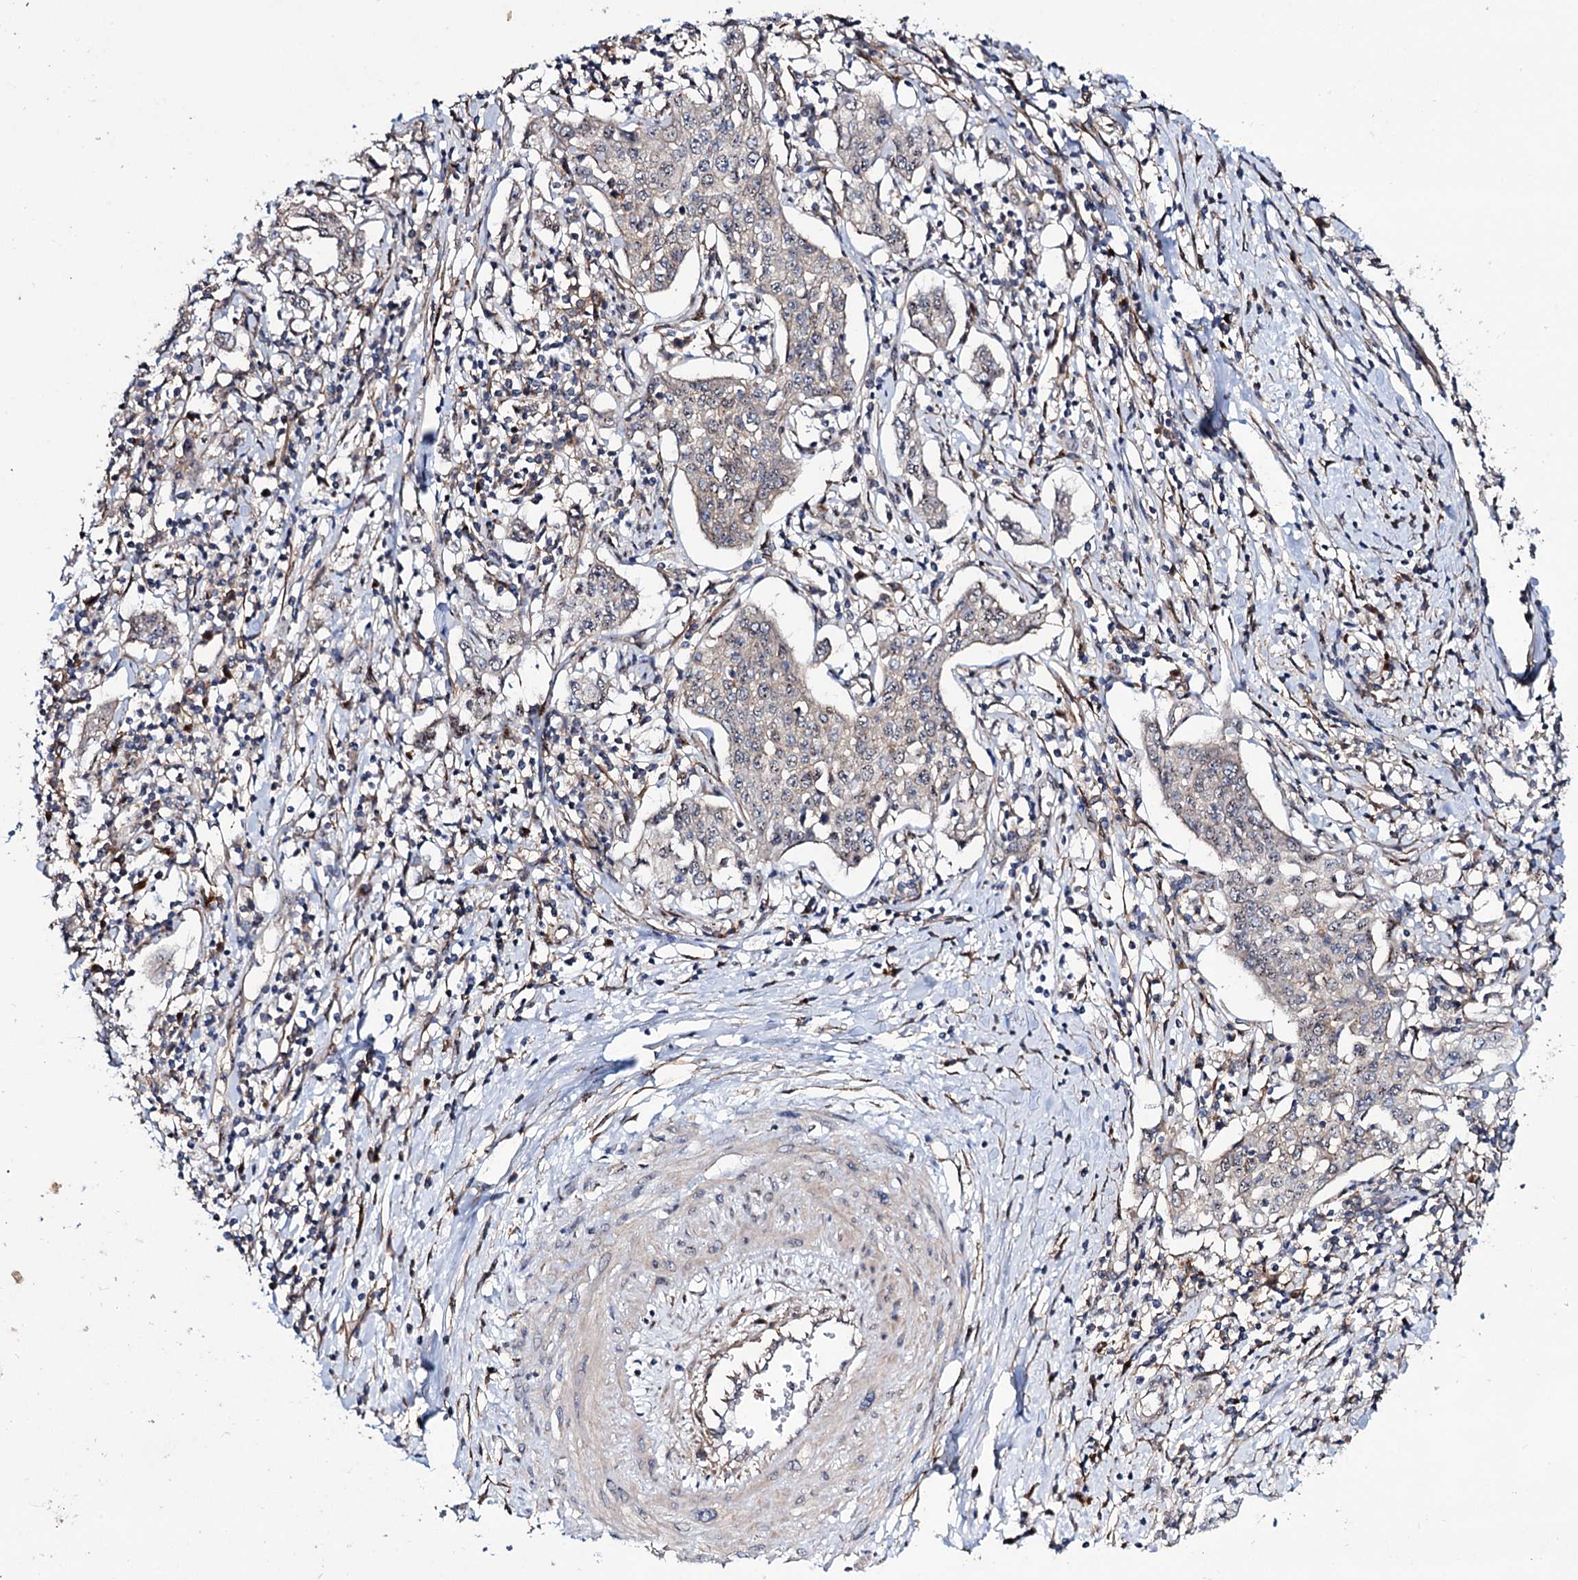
{"staining": {"intensity": "weak", "quantity": "<25%", "location": "cytoplasmic/membranous"}, "tissue": "cervical cancer", "cell_type": "Tumor cells", "image_type": "cancer", "snomed": [{"axis": "morphology", "description": "Squamous cell carcinoma, NOS"}, {"axis": "topography", "description": "Cervix"}], "caption": "Immunohistochemistry (IHC) histopathology image of cervical cancer stained for a protein (brown), which shows no positivity in tumor cells.", "gene": "SEC24A", "patient": {"sex": "female", "age": 35}}